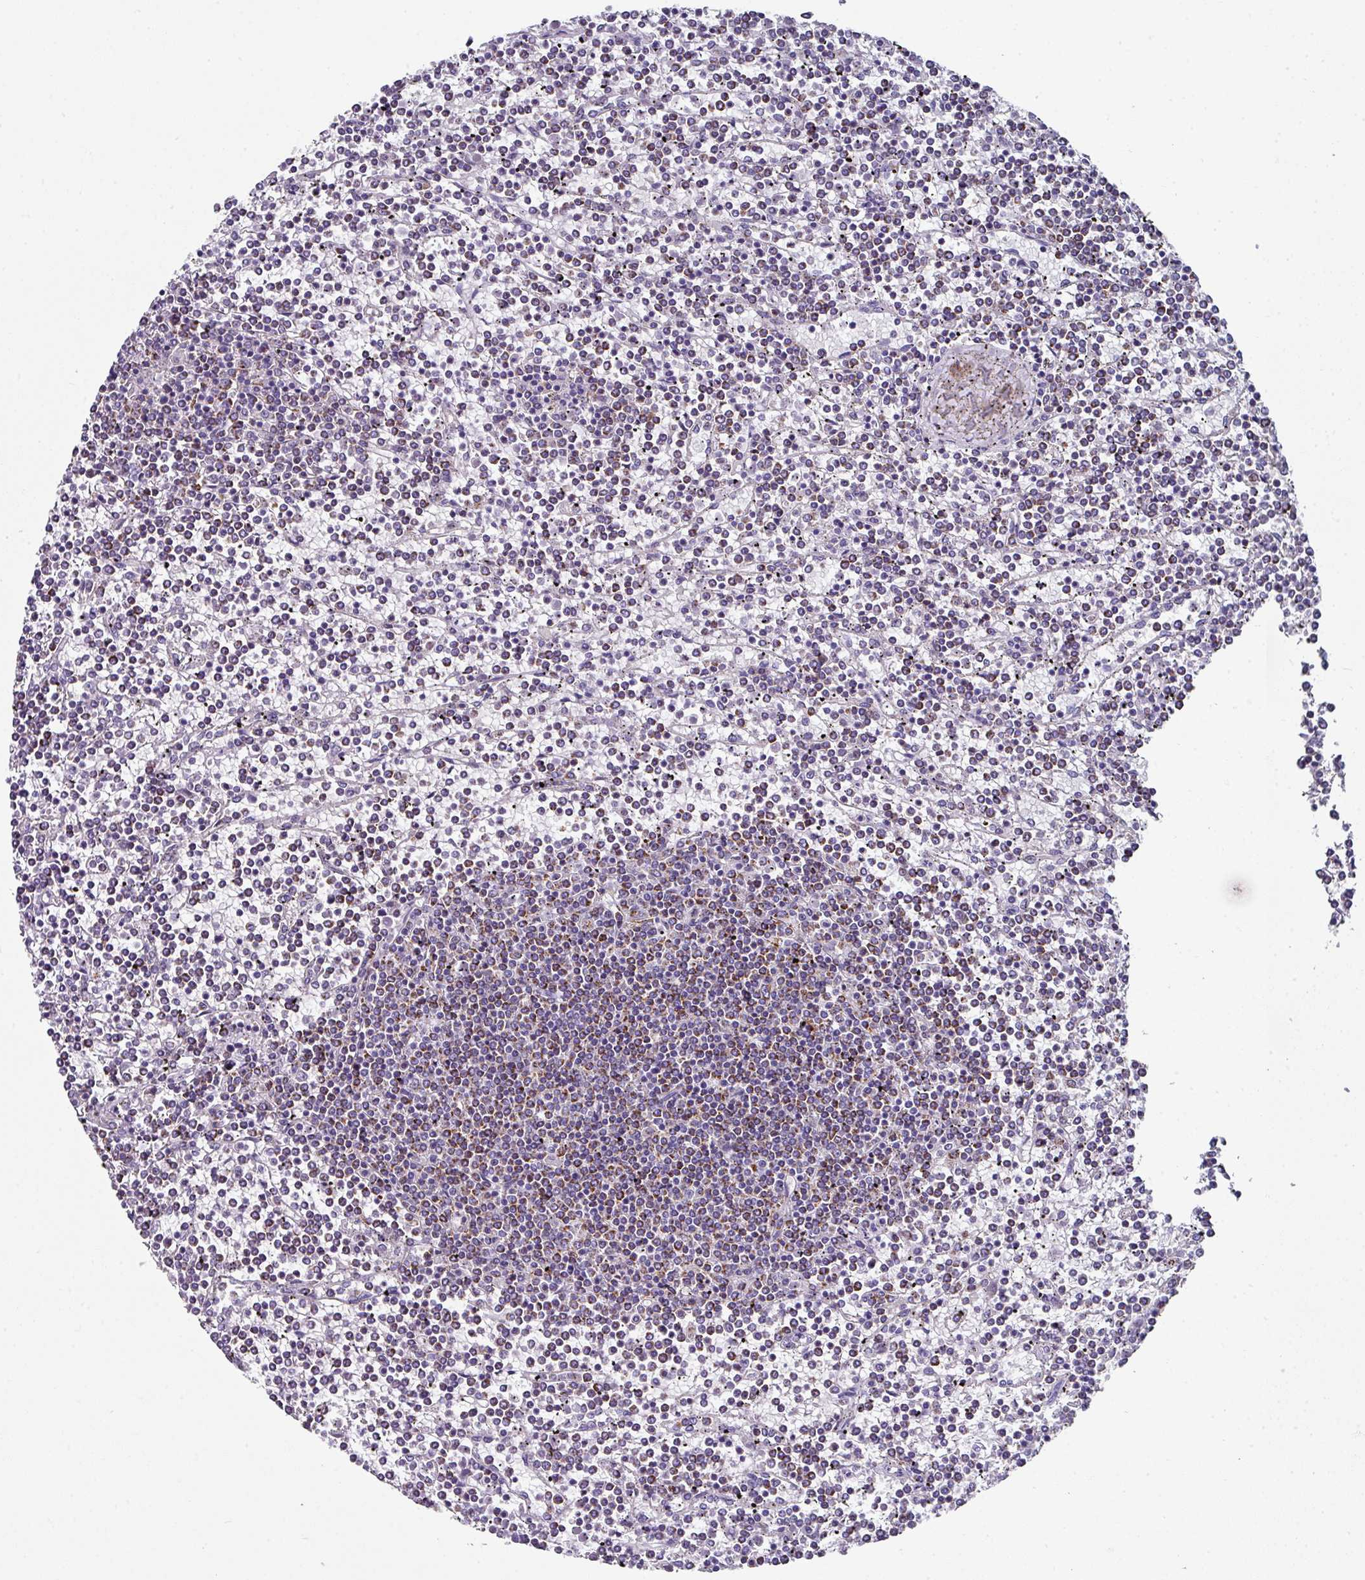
{"staining": {"intensity": "moderate", "quantity": "25%-75%", "location": "cytoplasmic/membranous"}, "tissue": "lymphoma", "cell_type": "Tumor cells", "image_type": "cancer", "snomed": [{"axis": "morphology", "description": "Malignant lymphoma, non-Hodgkin's type, Low grade"}, {"axis": "topography", "description": "Spleen"}], "caption": "Tumor cells exhibit medium levels of moderate cytoplasmic/membranous positivity in about 25%-75% of cells in human lymphoma.", "gene": "CLDN1", "patient": {"sex": "female", "age": 19}}